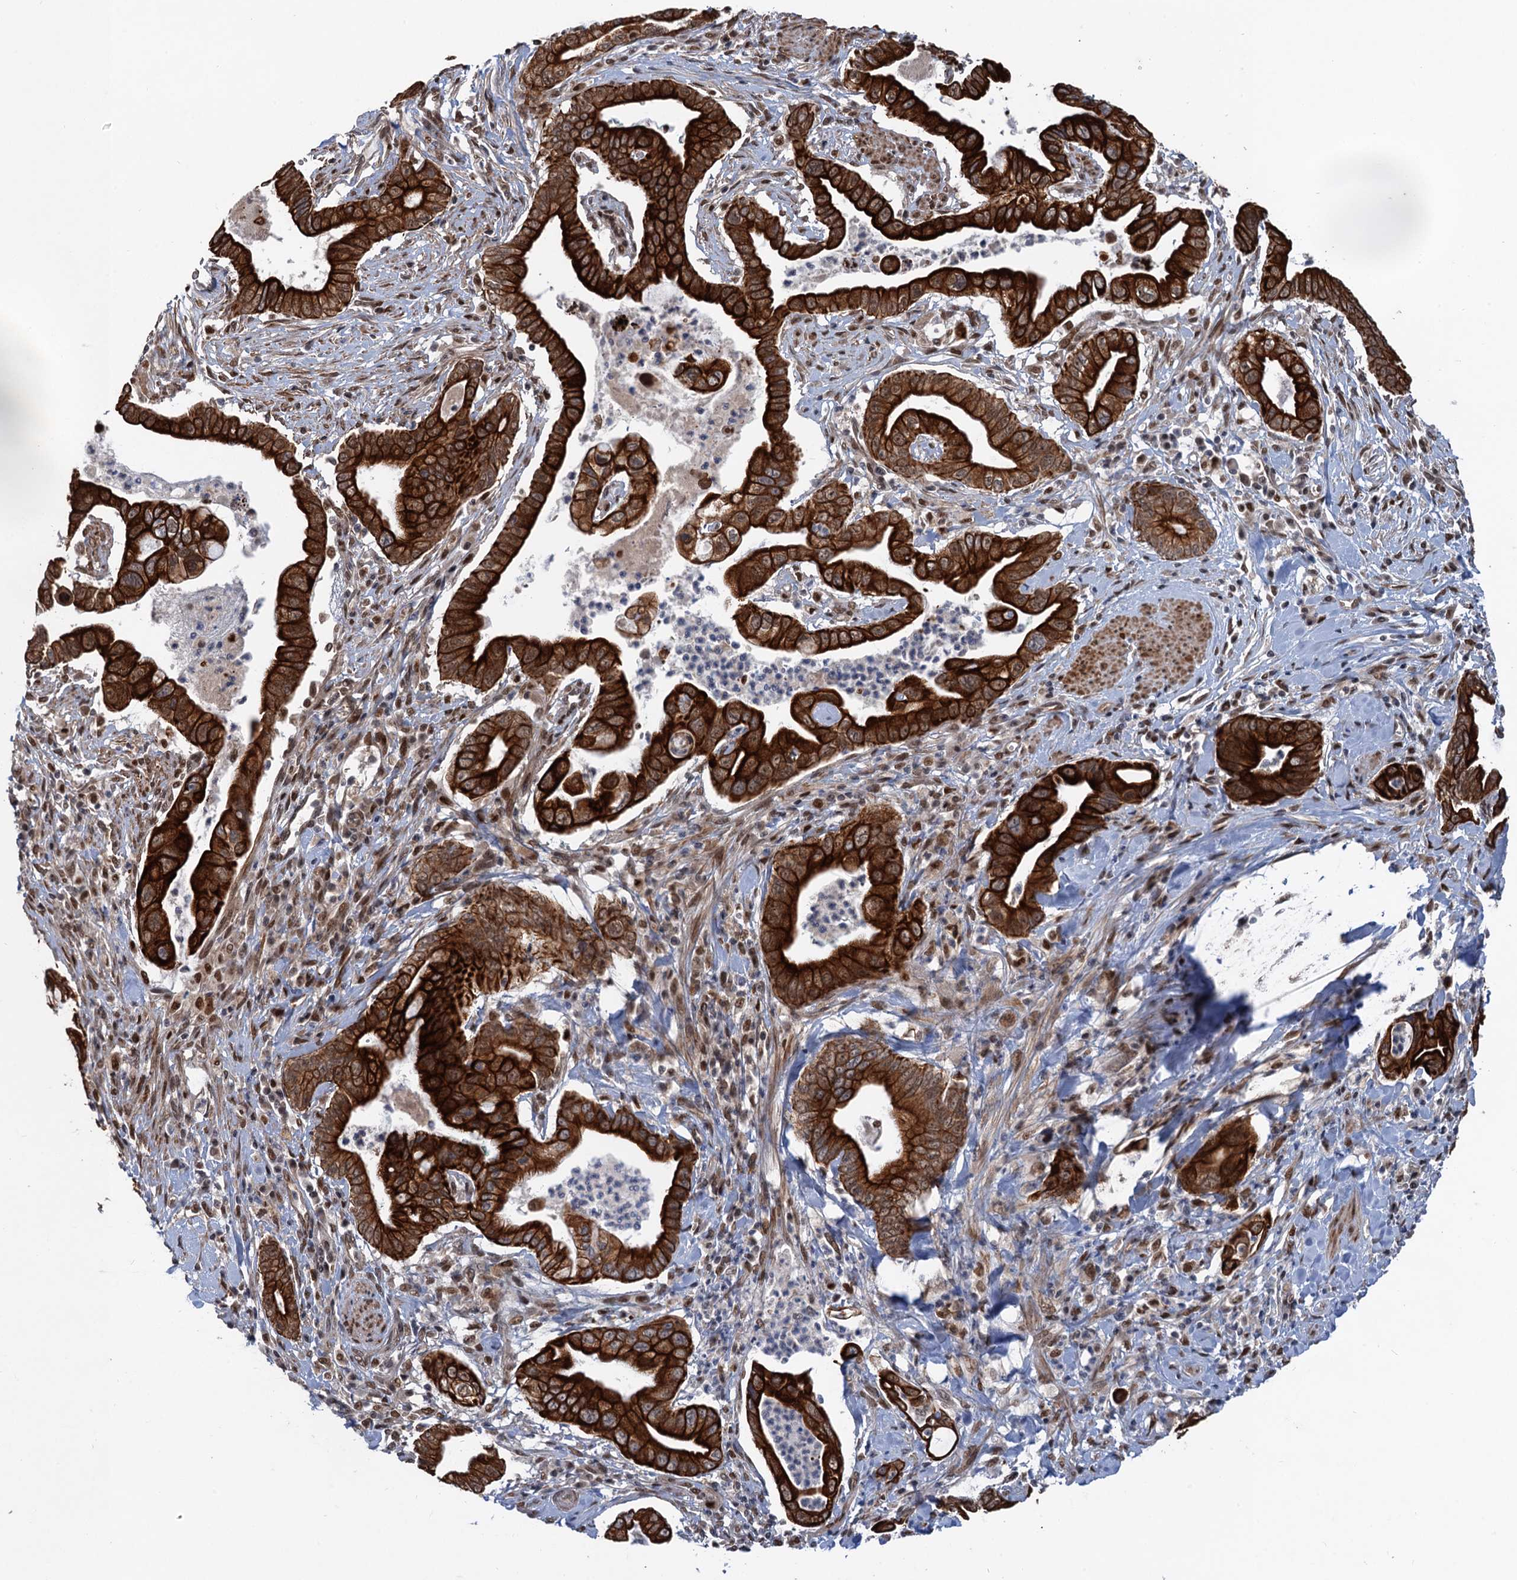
{"staining": {"intensity": "strong", "quantity": ">75%", "location": "cytoplasmic/membranous"}, "tissue": "pancreatic cancer", "cell_type": "Tumor cells", "image_type": "cancer", "snomed": [{"axis": "morphology", "description": "Adenocarcinoma, NOS"}, {"axis": "topography", "description": "Pancreas"}], "caption": "A micrograph of human pancreatic adenocarcinoma stained for a protein shows strong cytoplasmic/membranous brown staining in tumor cells.", "gene": "TTC31", "patient": {"sex": "male", "age": 78}}